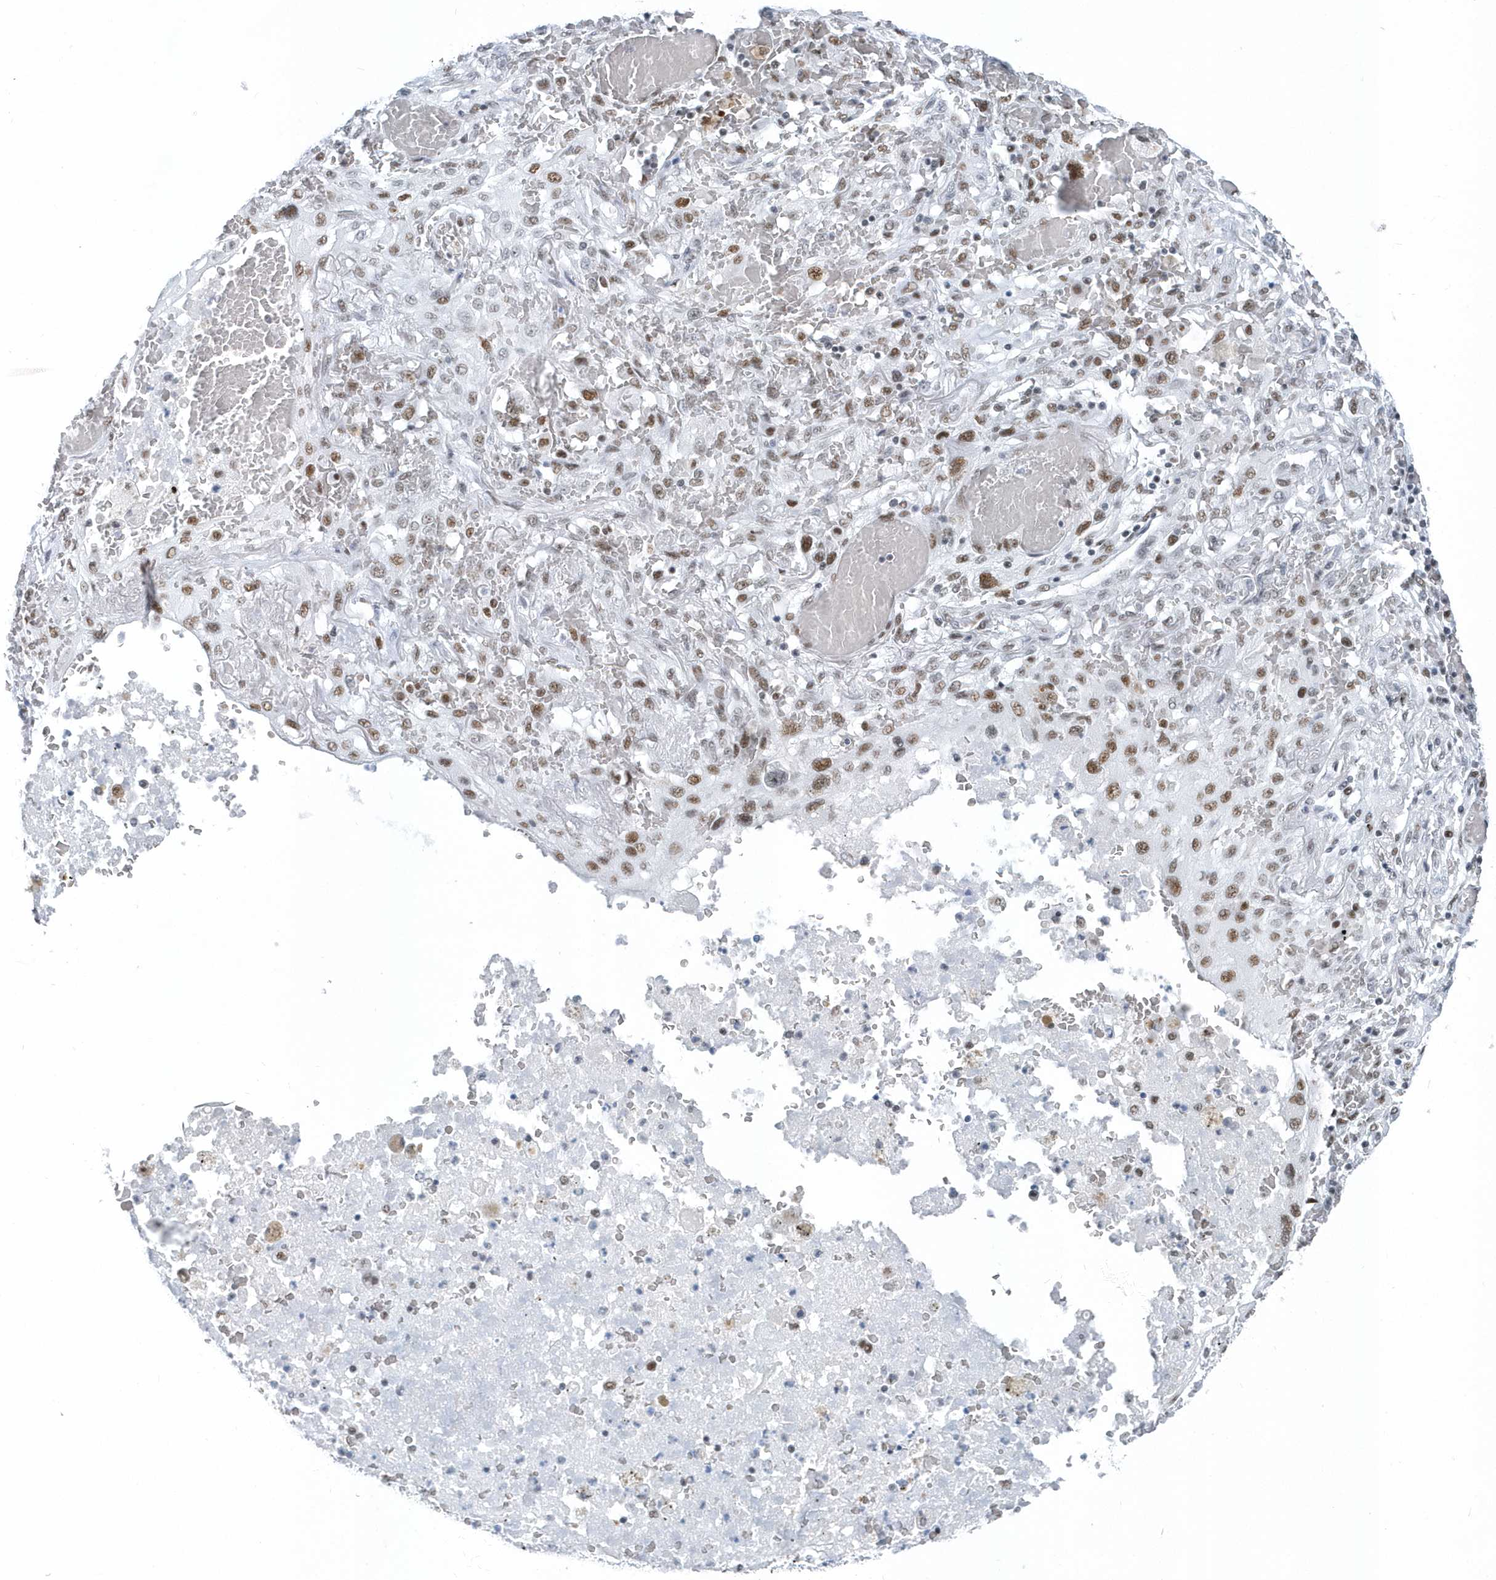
{"staining": {"intensity": "moderate", "quantity": "25%-75%", "location": "nuclear"}, "tissue": "lung cancer", "cell_type": "Tumor cells", "image_type": "cancer", "snomed": [{"axis": "morphology", "description": "Squamous cell carcinoma, NOS"}, {"axis": "topography", "description": "Lung"}], "caption": "Lung squamous cell carcinoma stained with immunohistochemistry (IHC) demonstrates moderate nuclear expression in approximately 25%-75% of tumor cells.", "gene": "FIP1L1", "patient": {"sex": "female", "age": 47}}